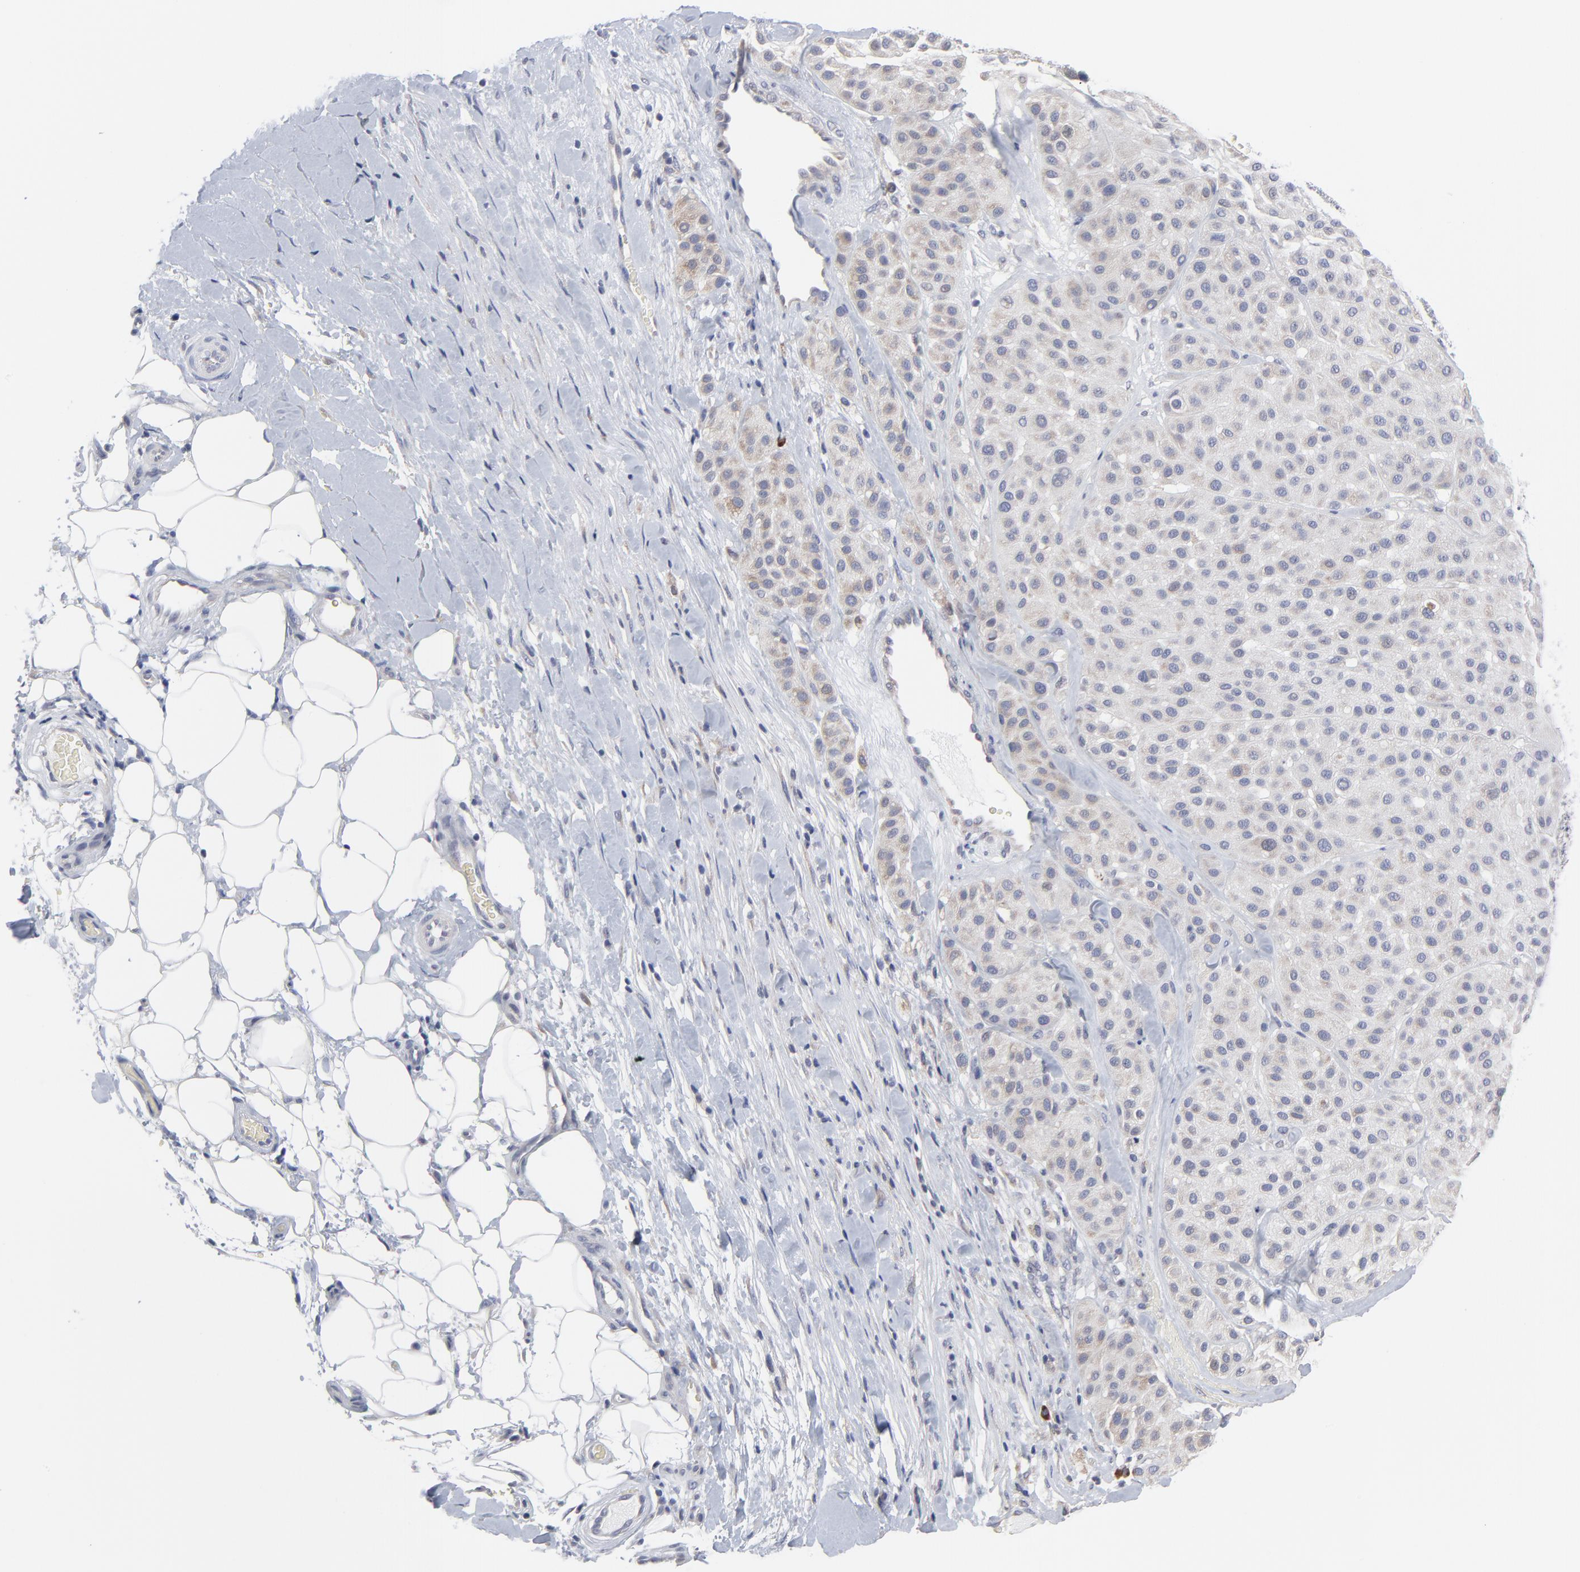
{"staining": {"intensity": "weak", "quantity": "25%-75%", "location": "cytoplasmic/membranous"}, "tissue": "melanoma", "cell_type": "Tumor cells", "image_type": "cancer", "snomed": [{"axis": "morphology", "description": "Normal tissue, NOS"}, {"axis": "morphology", "description": "Malignant melanoma, Metastatic site"}, {"axis": "topography", "description": "Skin"}], "caption": "Tumor cells exhibit low levels of weak cytoplasmic/membranous staining in about 25%-75% of cells in human malignant melanoma (metastatic site).", "gene": "TRIM22", "patient": {"sex": "male", "age": 41}}